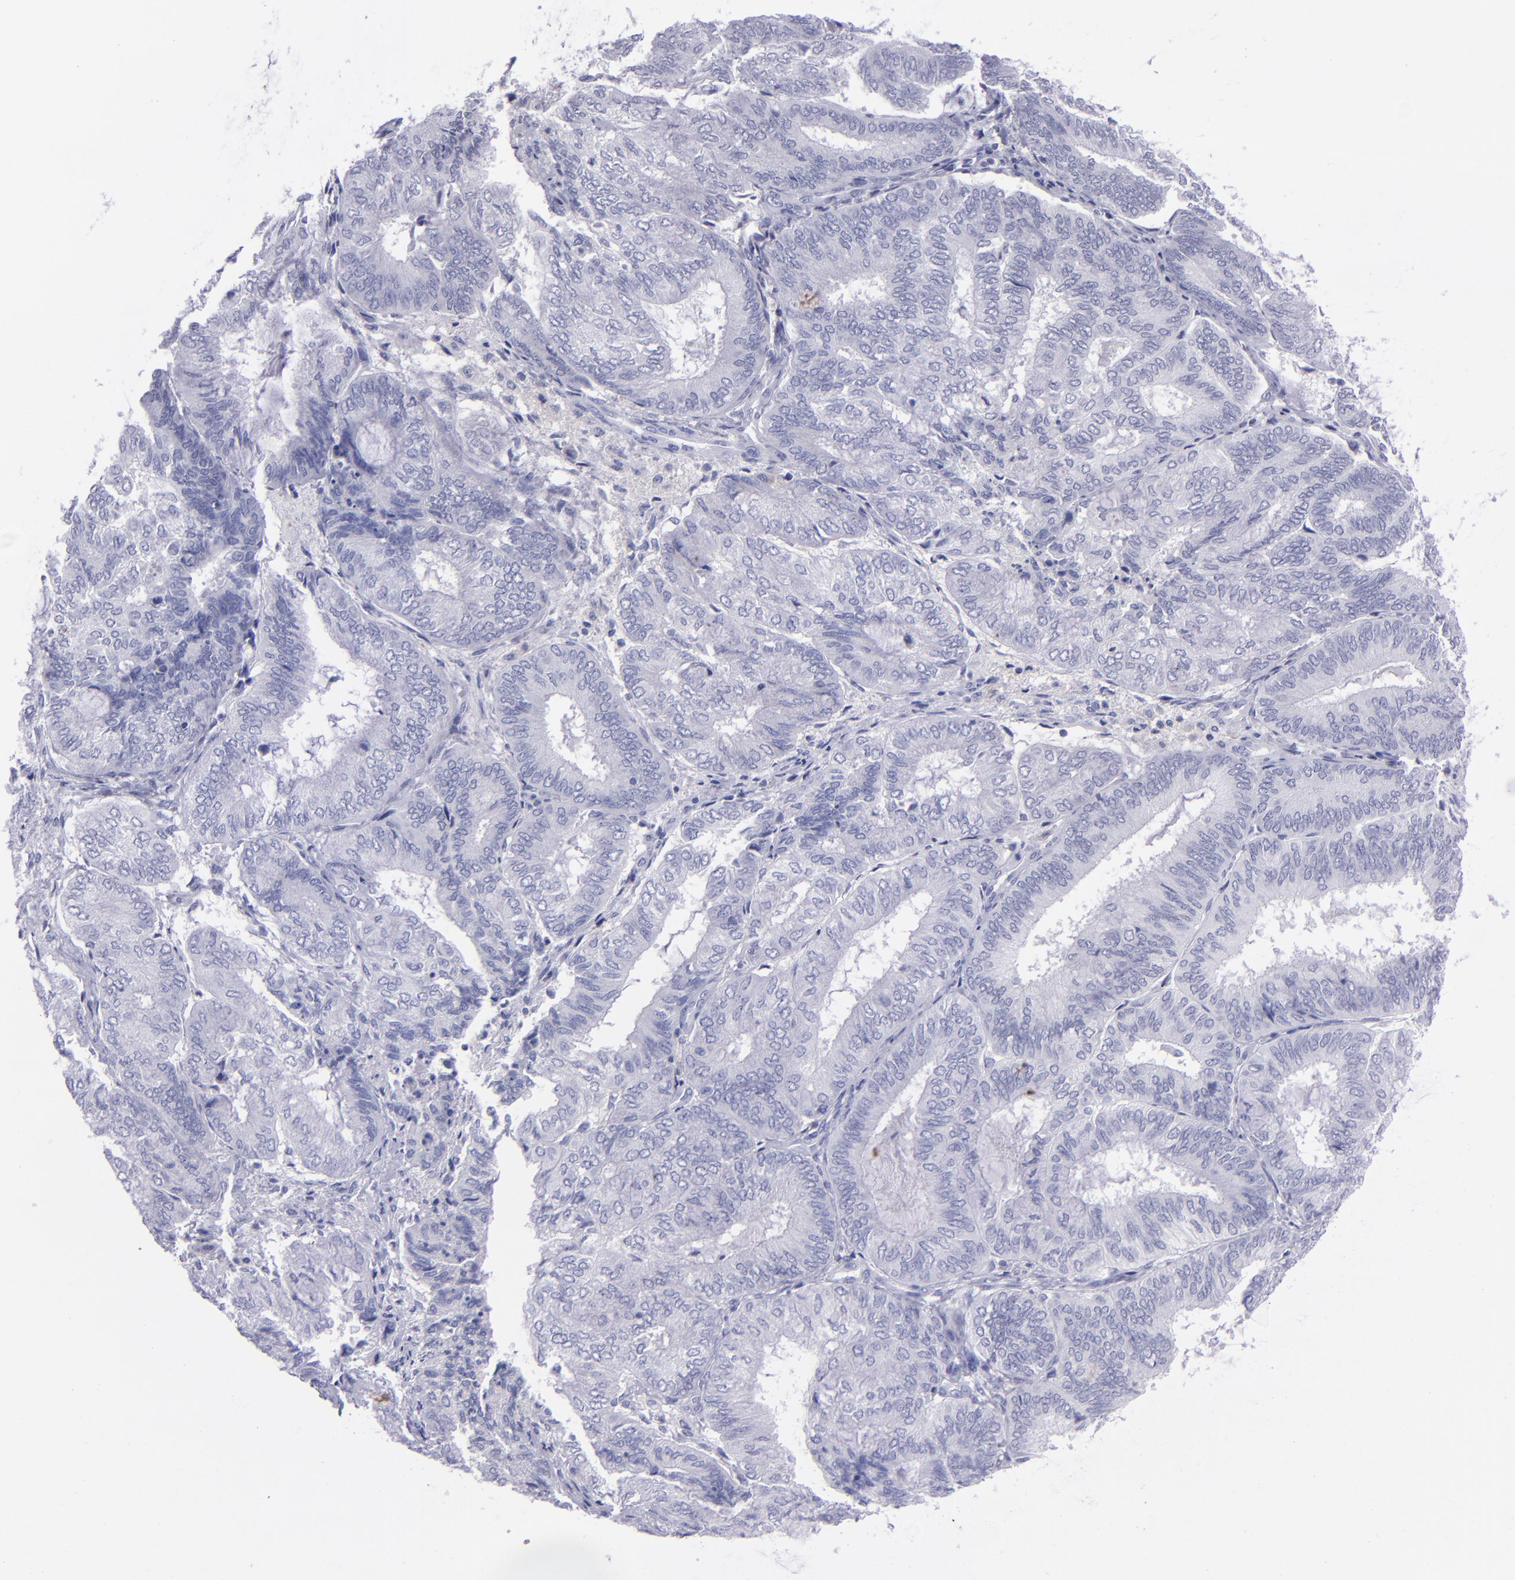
{"staining": {"intensity": "negative", "quantity": "none", "location": "none"}, "tissue": "endometrial cancer", "cell_type": "Tumor cells", "image_type": "cancer", "snomed": [{"axis": "morphology", "description": "Adenocarcinoma, NOS"}, {"axis": "topography", "description": "Endometrium"}], "caption": "IHC photomicrograph of human endometrial adenocarcinoma stained for a protein (brown), which reveals no staining in tumor cells.", "gene": "CD37", "patient": {"sex": "female", "age": 59}}